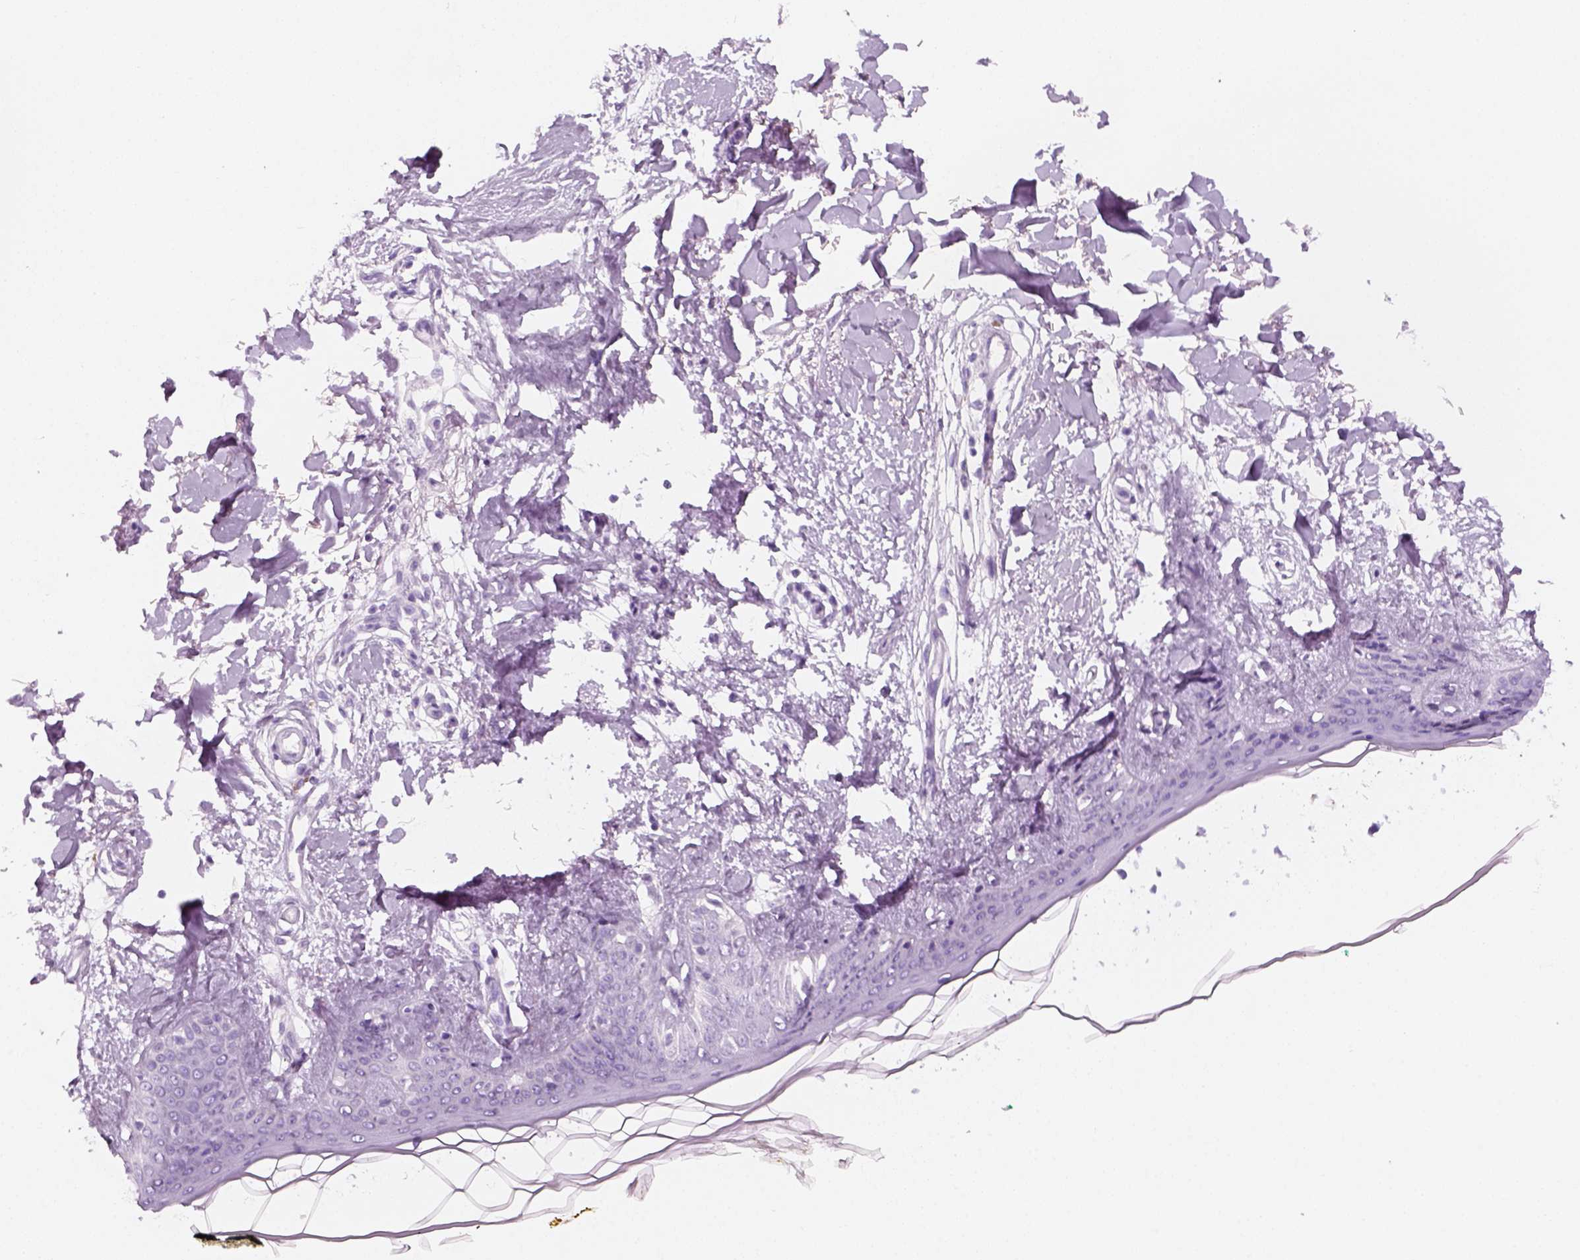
{"staining": {"intensity": "negative", "quantity": "none", "location": "none"}, "tissue": "skin", "cell_type": "Fibroblasts", "image_type": "normal", "snomed": [{"axis": "morphology", "description": "Normal tissue, NOS"}, {"axis": "topography", "description": "Skin"}], "caption": "A high-resolution image shows IHC staining of unremarkable skin, which shows no significant positivity in fibroblasts.", "gene": "KRTAP11", "patient": {"sex": "female", "age": 34}}